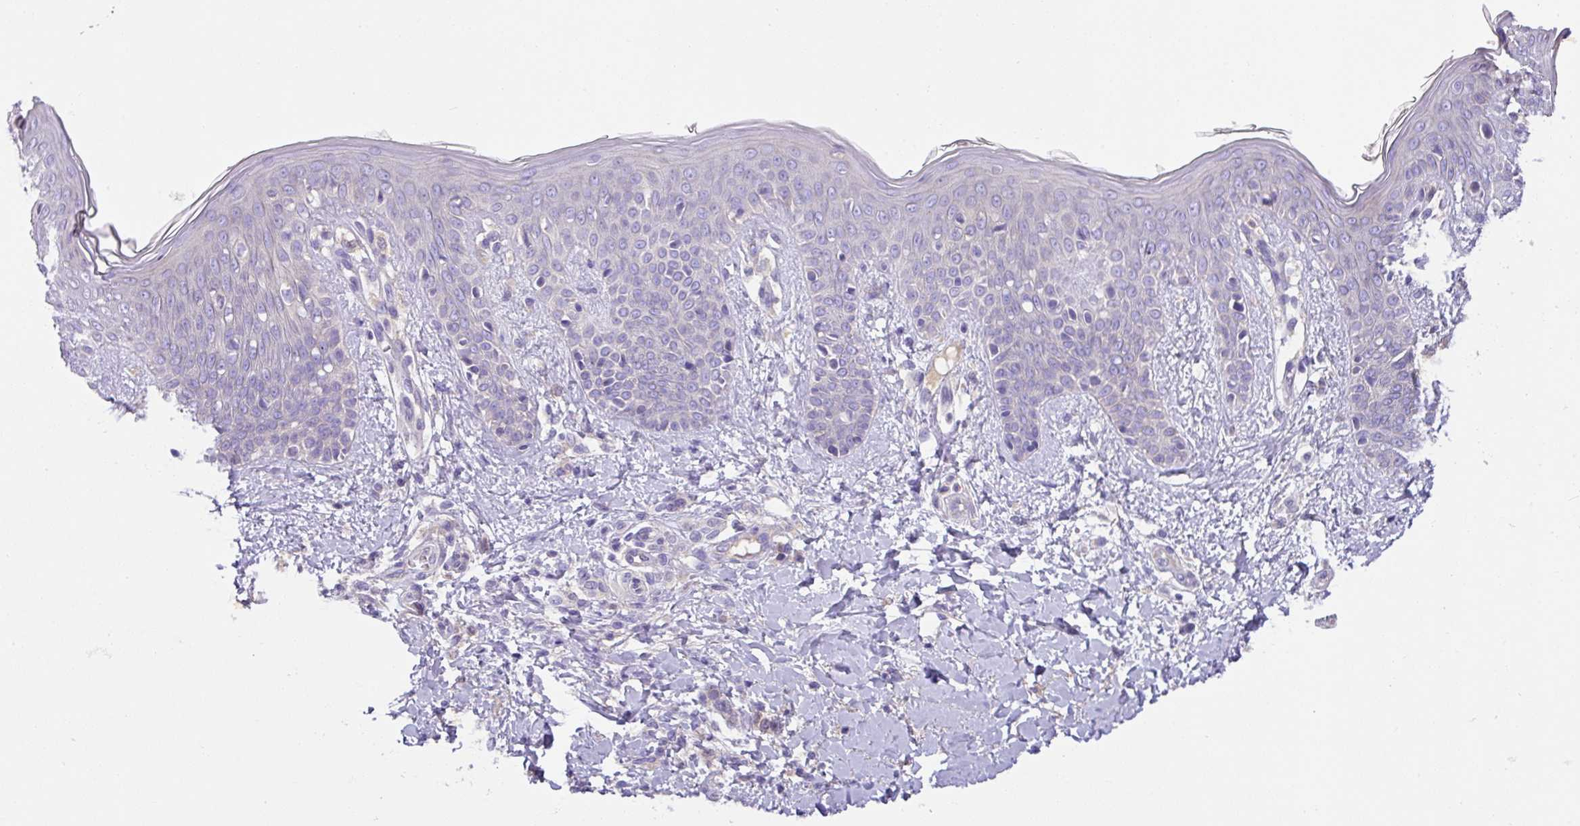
{"staining": {"intensity": "negative", "quantity": "none", "location": "none"}, "tissue": "skin", "cell_type": "Fibroblasts", "image_type": "normal", "snomed": [{"axis": "morphology", "description": "Normal tissue, NOS"}, {"axis": "topography", "description": "Skin"}], "caption": "DAB immunohistochemical staining of normal skin demonstrates no significant positivity in fibroblasts.", "gene": "CRISP3", "patient": {"sex": "male", "age": 16}}